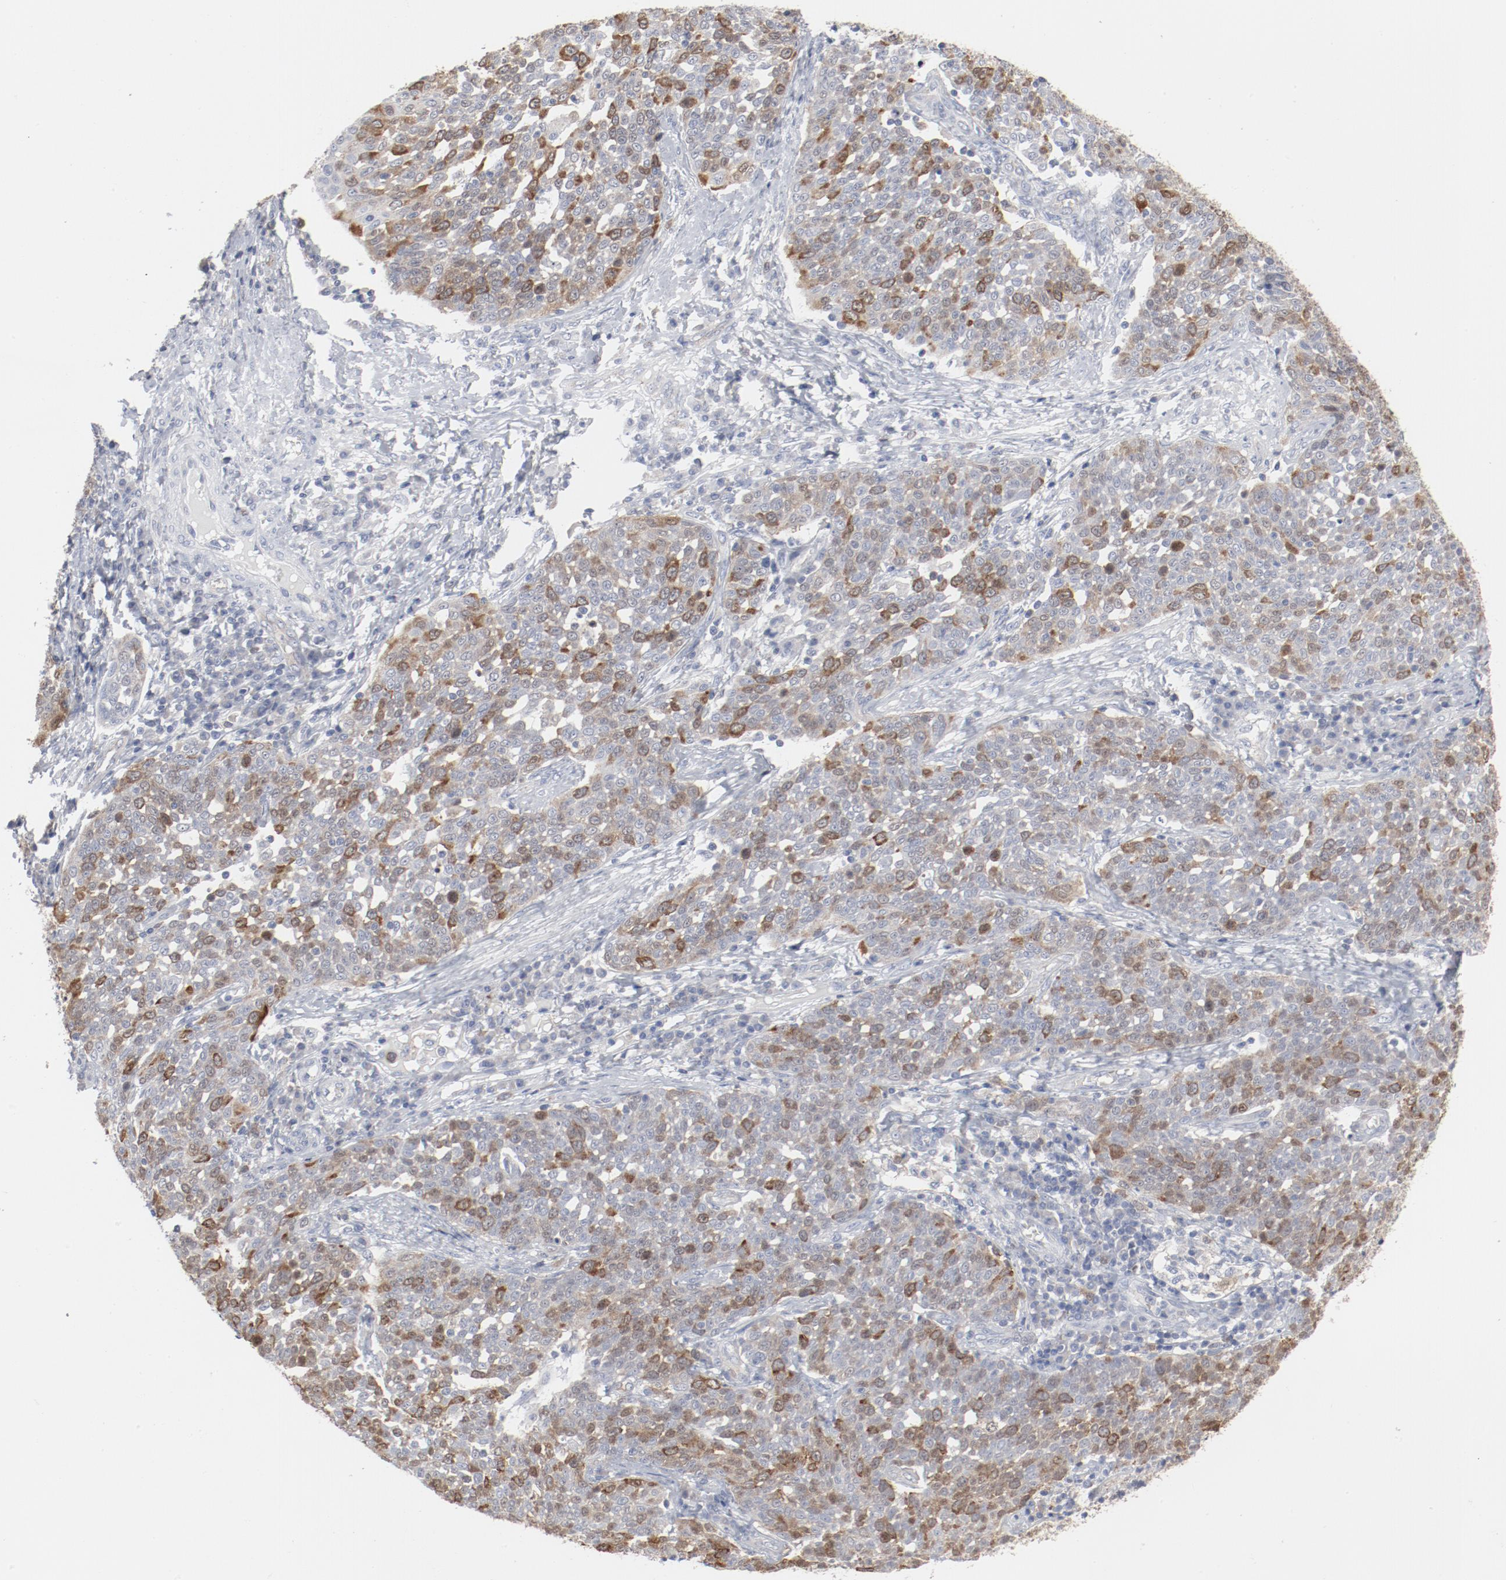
{"staining": {"intensity": "moderate", "quantity": "25%-75%", "location": "cytoplasmic/membranous,nuclear"}, "tissue": "cervical cancer", "cell_type": "Tumor cells", "image_type": "cancer", "snomed": [{"axis": "morphology", "description": "Squamous cell carcinoma, NOS"}, {"axis": "topography", "description": "Cervix"}], "caption": "About 25%-75% of tumor cells in cervical cancer (squamous cell carcinoma) reveal moderate cytoplasmic/membranous and nuclear protein staining as visualized by brown immunohistochemical staining.", "gene": "CDK1", "patient": {"sex": "female", "age": 34}}